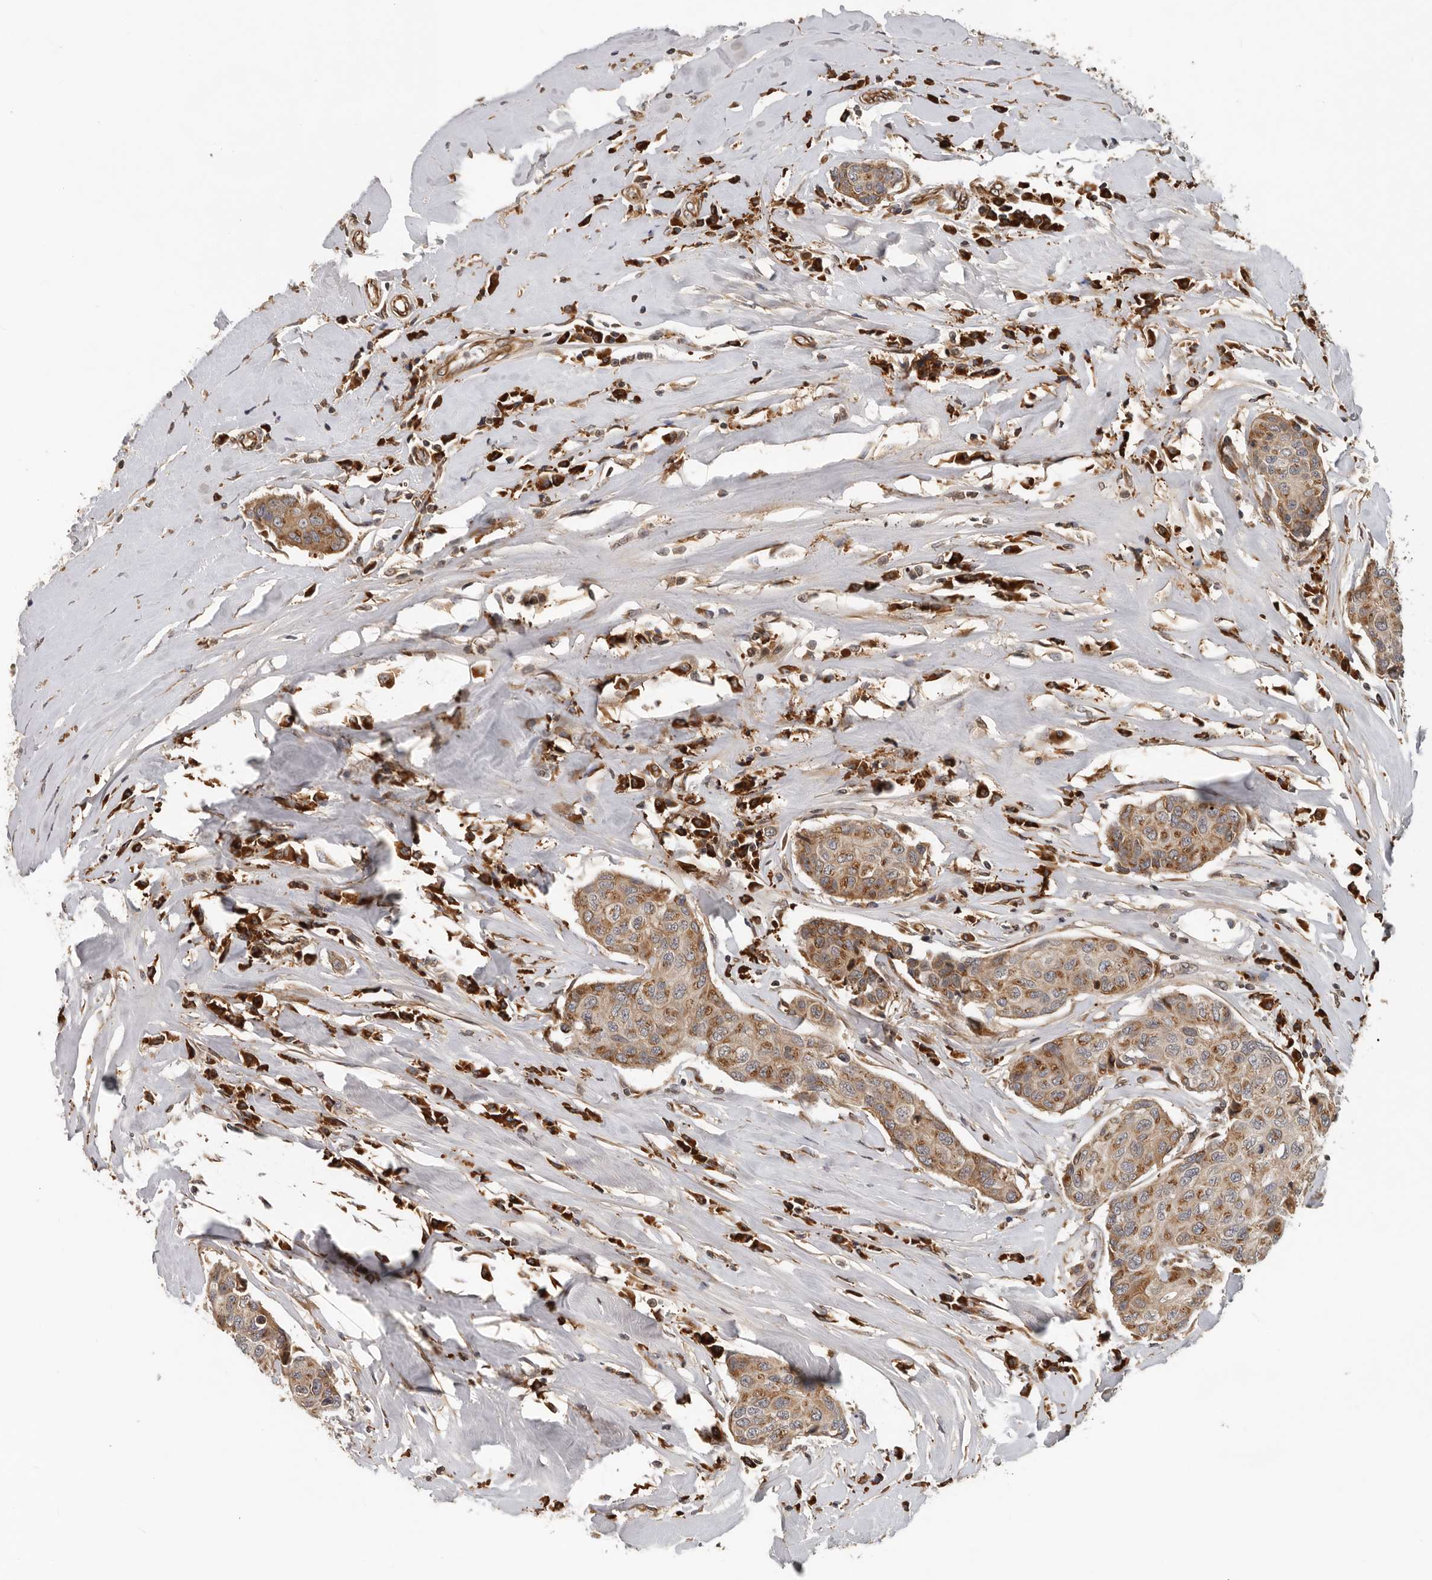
{"staining": {"intensity": "moderate", "quantity": ">75%", "location": "cytoplasmic/membranous"}, "tissue": "breast cancer", "cell_type": "Tumor cells", "image_type": "cancer", "snomed": [{"axis": "morphology", "description": "Duct carcinoma"}, {"axis": "topography", "description": "Breast"}], "caption": "Protein staining of infiltrating ductal carcinoma (breast) tissue exhibits moderate cytoplasmic/membranous staining in about >75% of tumor cells.", "gene": "RNF157", "patient": {"sex": "female", "age": 80}}